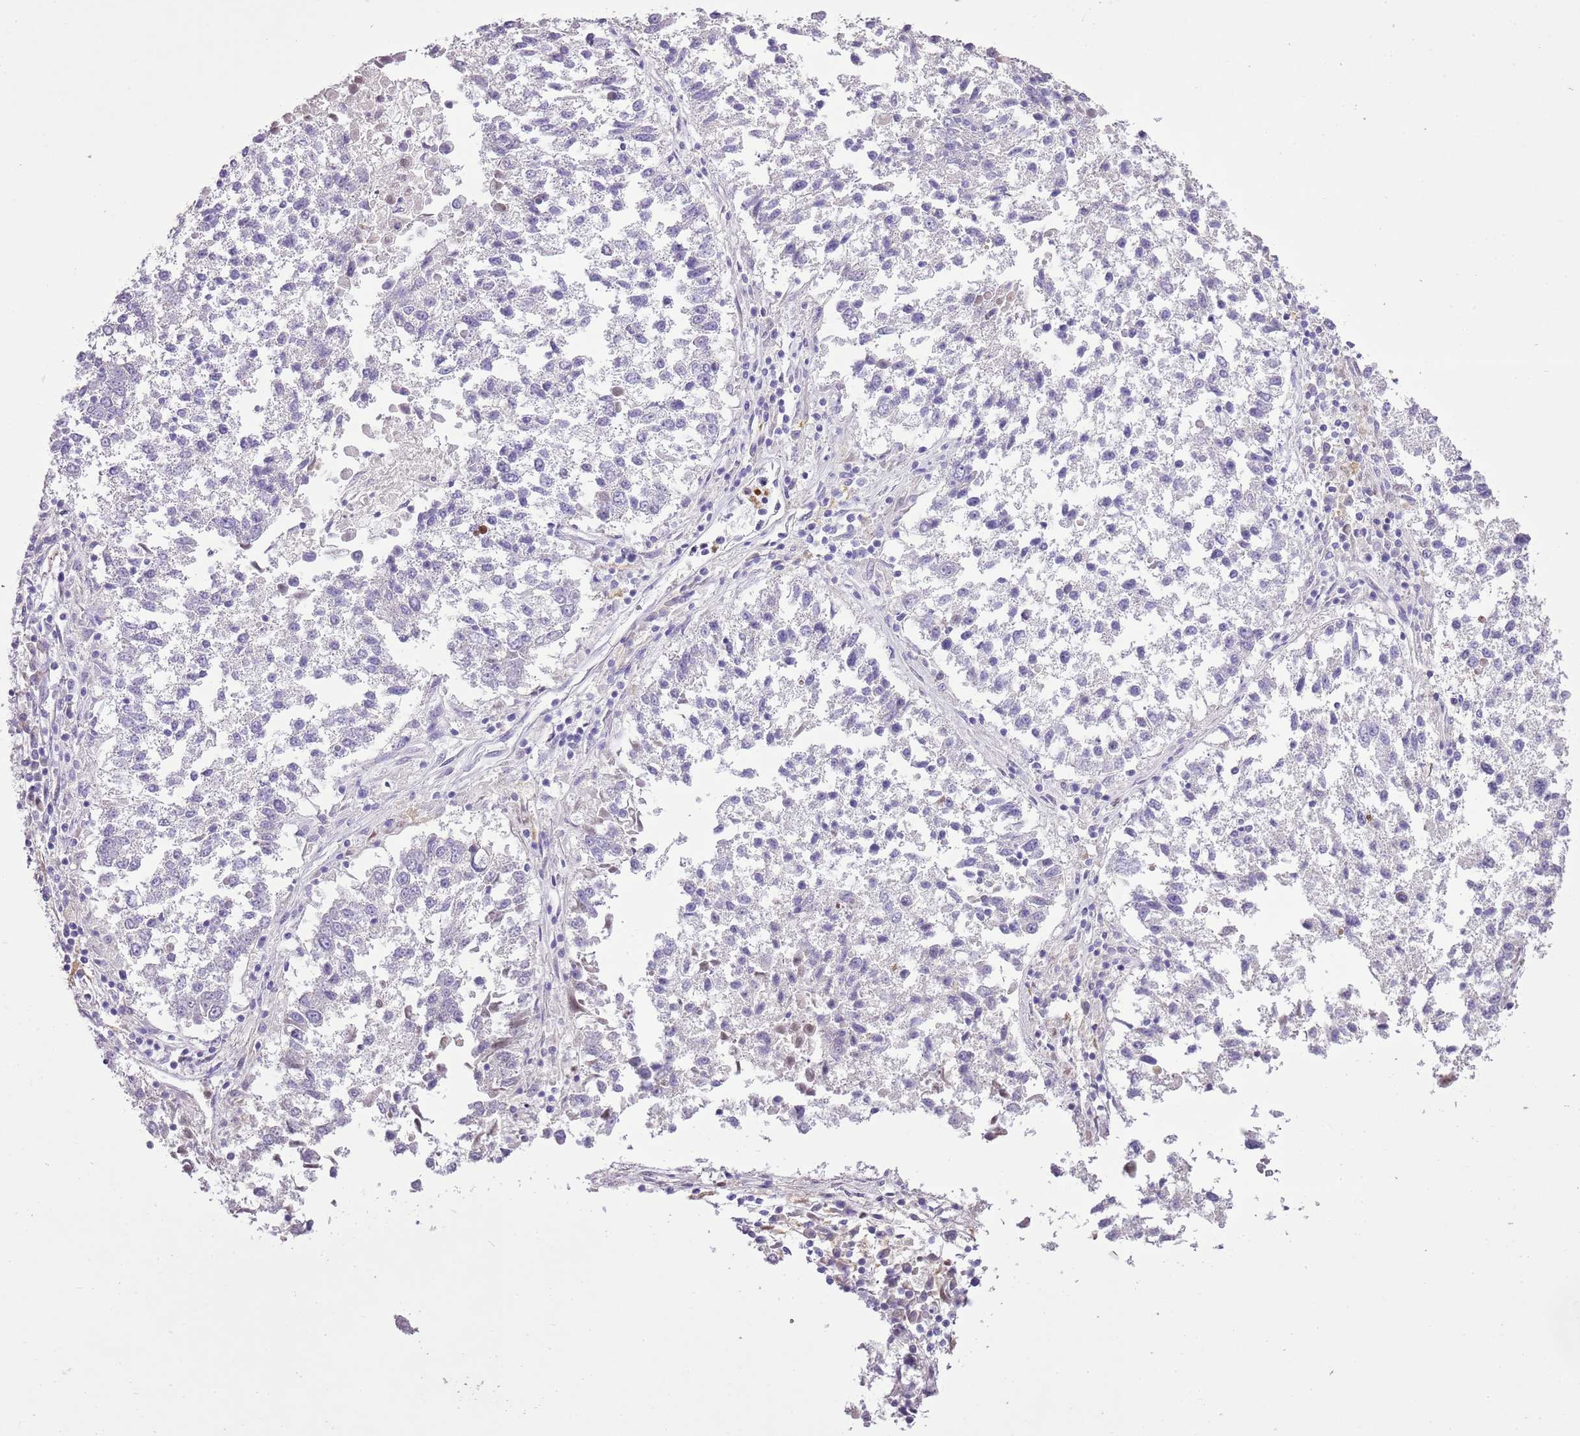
{"staining": {"intensity": "negative", "quantity": "none", "location": "none"}, "tissue": "lung cancer", "cell_type": "Tumor cells", "image_type": "cancer", "snomed": [{"axis": "morphology", "description": "Squamous cell carcinoma, NOS"}, {"axis": "topography", "description": "Lung"}], "caption": "This is an IHC photomicrograph of lung squamous cell carcinoma. There is no positivity in tumor cells.", "gene": "XPO7", "patient": {"sex": "male", "age": 73}}